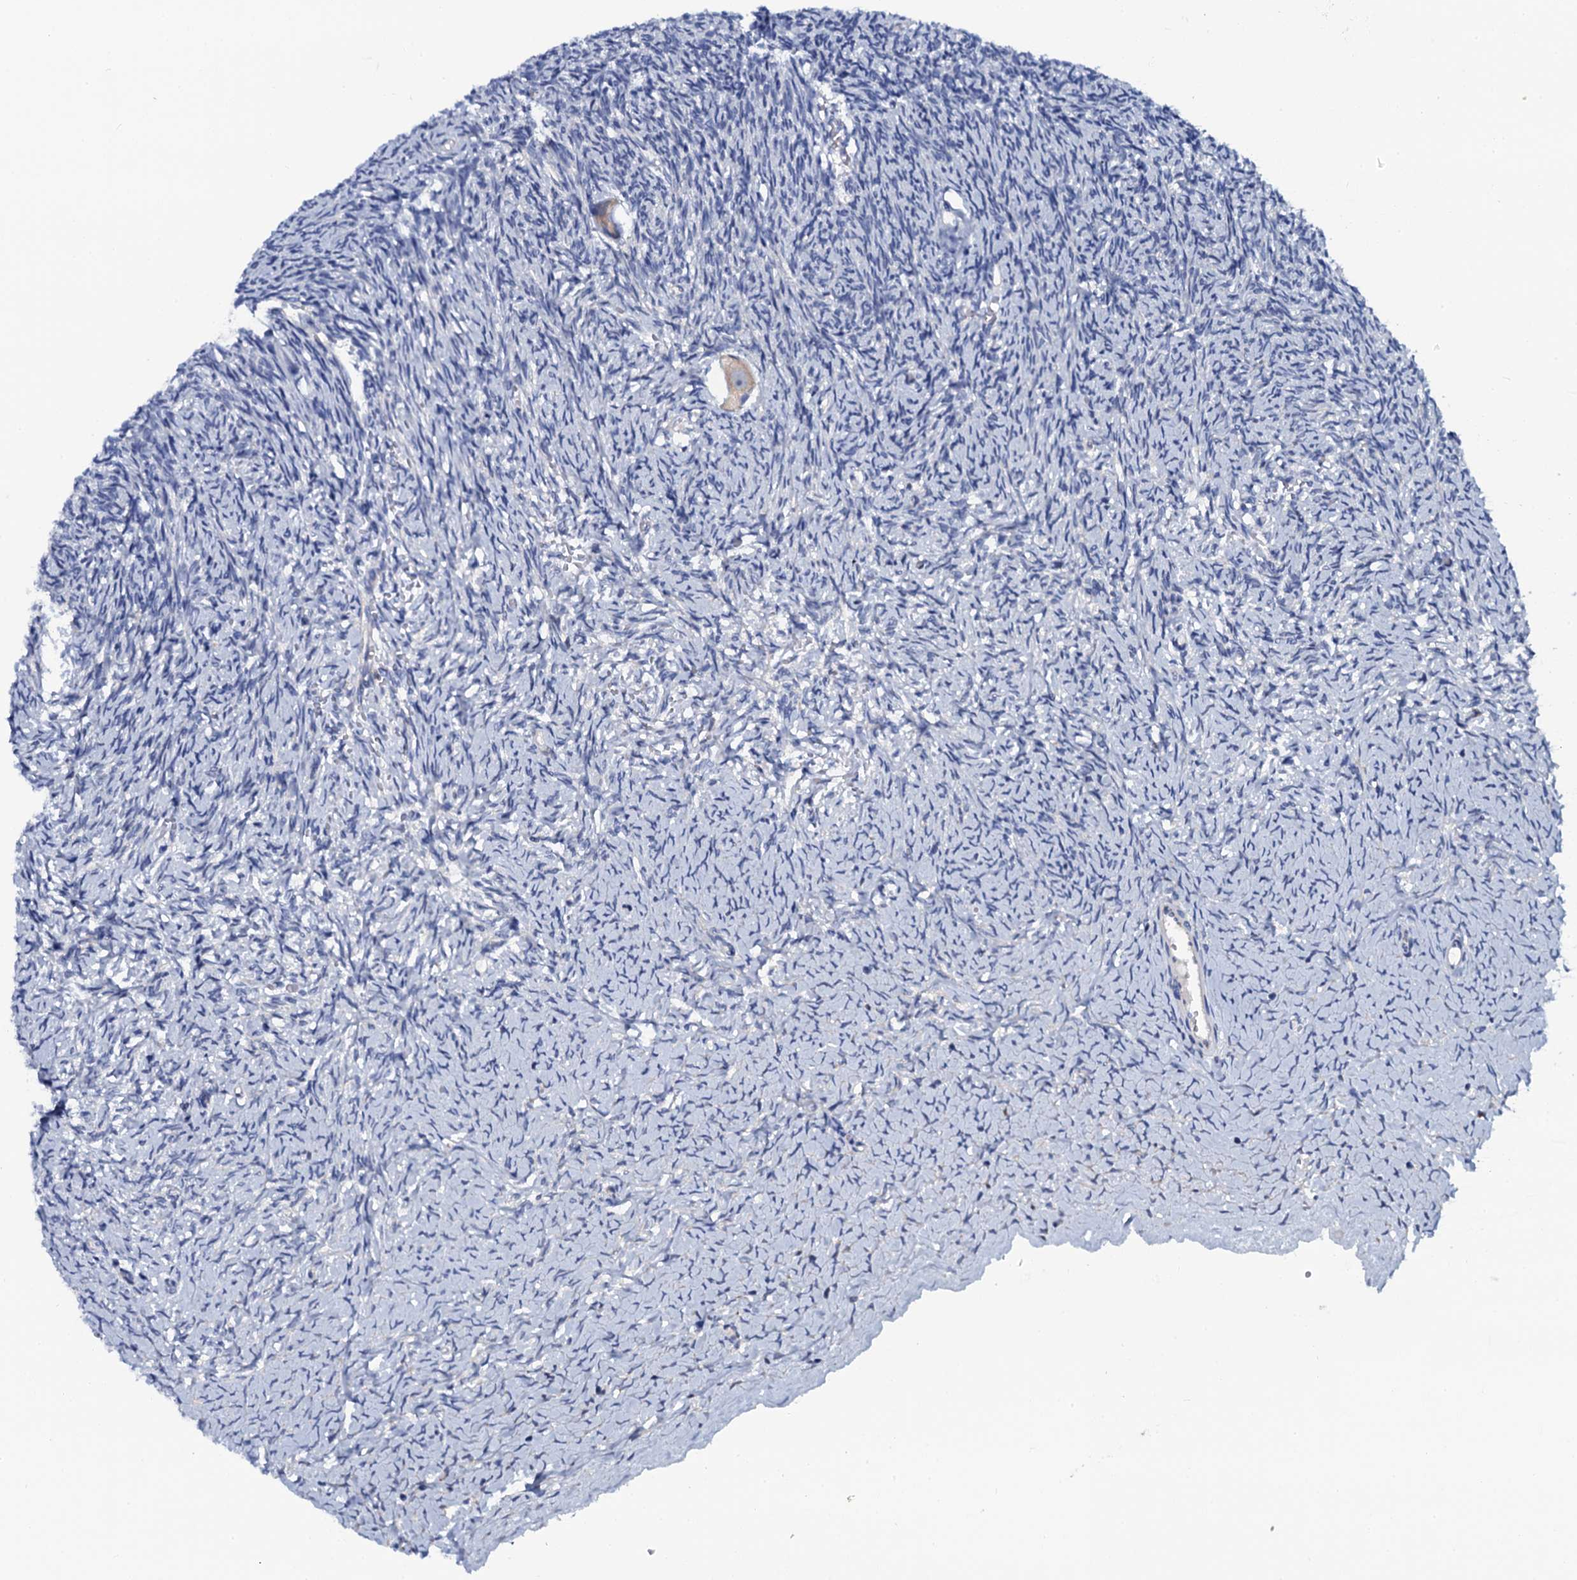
{"staining": {"intensity": "negative", "quantity": "none", "location": "none"}, "tissue": "ovary", "cell_type": "Follicle cells", "image_type": "normal", "snomed": [{"axis": "morphology", "description": "Normal tissue, NOS"}, {"axis": "topography", "description": "Ovary"}], "caption": "Unremarkable ovary was stained to show a protein in brown. There is no significant expression in follicle cells. (DAB immunohistochemistry with hematoxylin counter stain).", "gene": "OTOL1", "patient": {"sex": "female", "age": 39}}